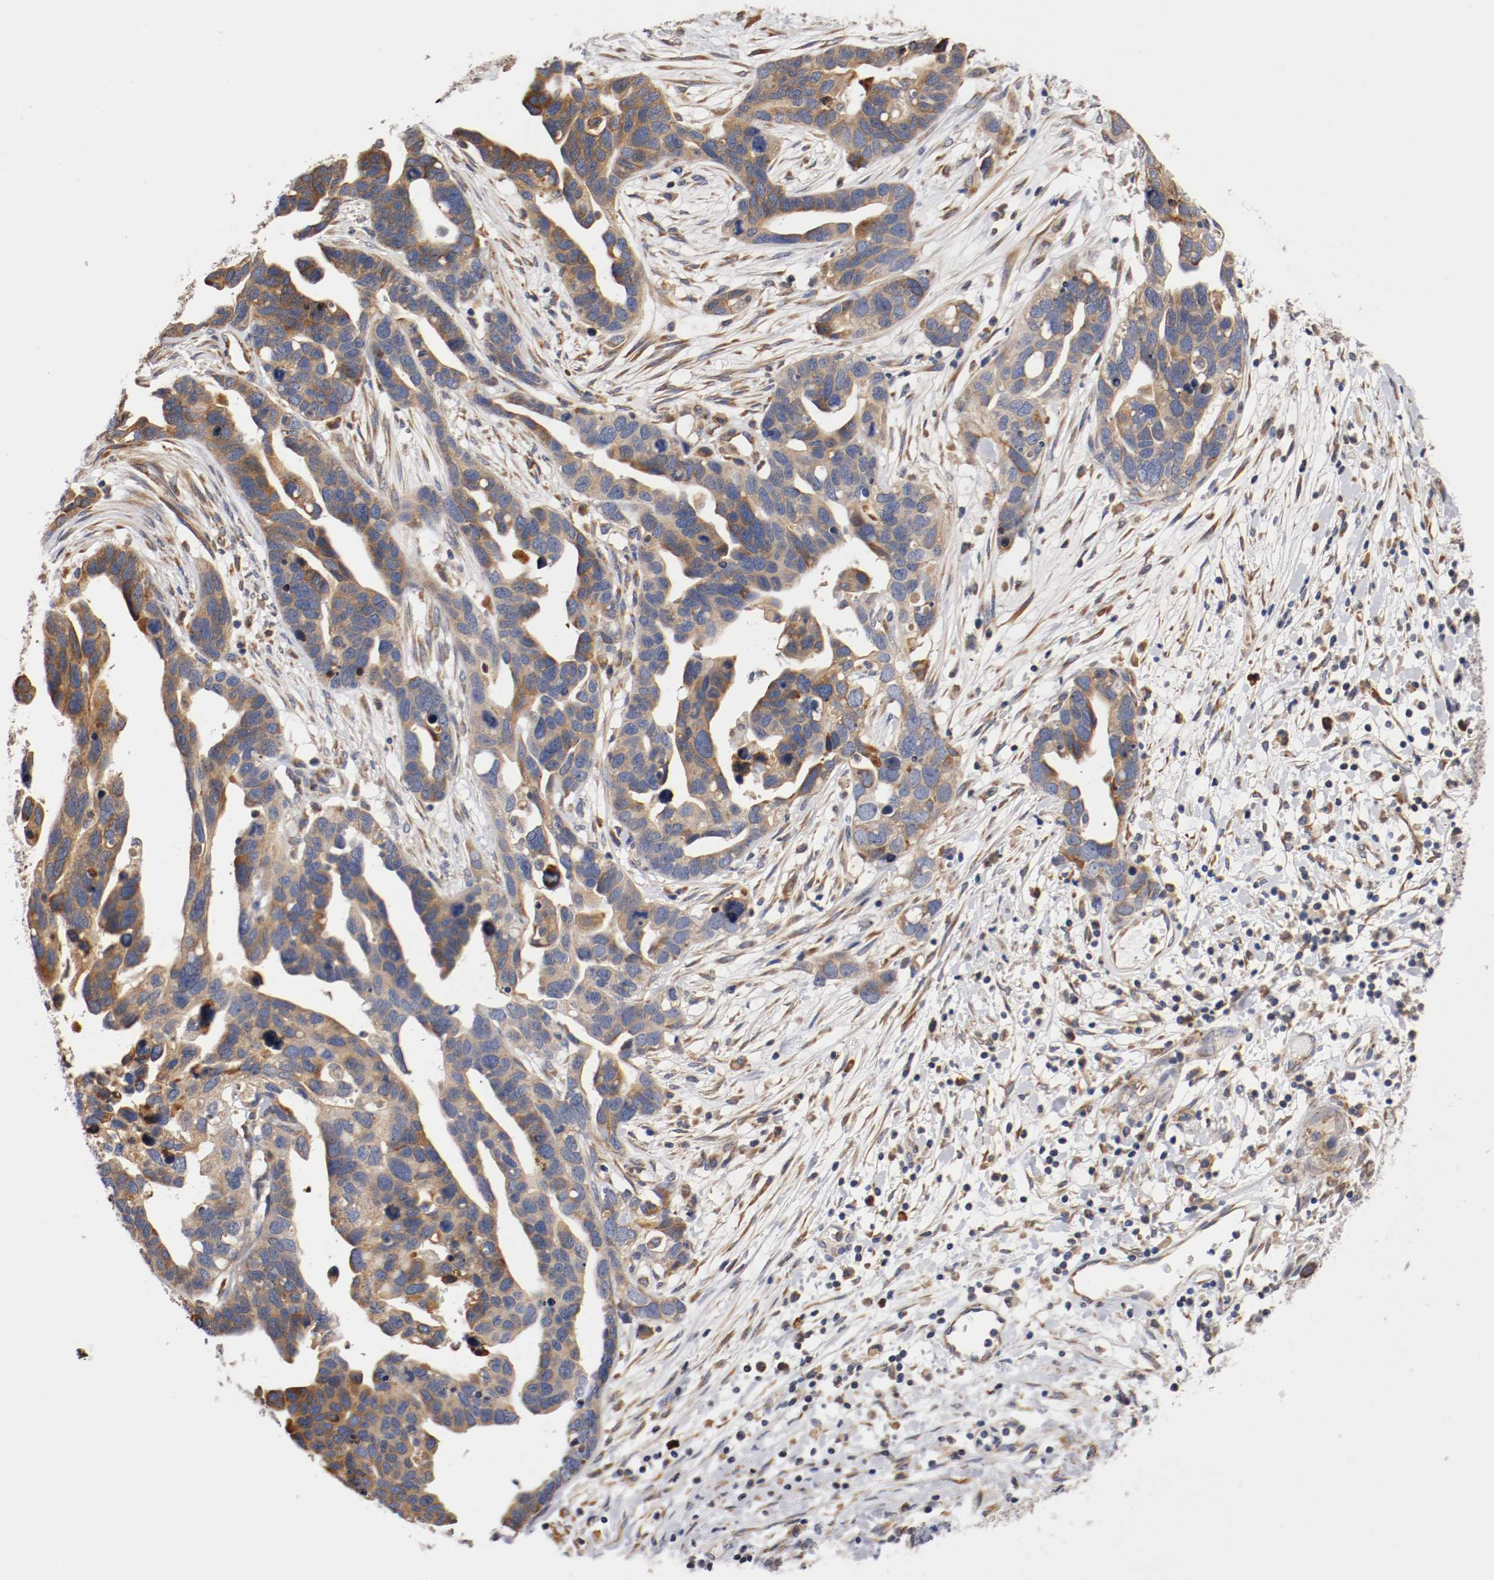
{"staining": {"intensity": "moderate", "quantity": ">75%", "location": "cytoplasmic/membranous"}, "tissue": "ovarian cancer", "cell_type": "Tumor cells", "image_type": "cancer", "snomed": [{"axis": "morphology", "description": "Cystadenocarcinoma, serous, NOS"}, {"axis": "topography", "description": "Ovary"}], "caption": "A medium amount of moderate cytoplasmic/membranous staining is appreciated in approximately >75% of tumor cells in serous cystadenocarcinoma (ovarian) tissue.", "gene": "TNFSF13", "patient": {"sex": "female", "age": 54}}